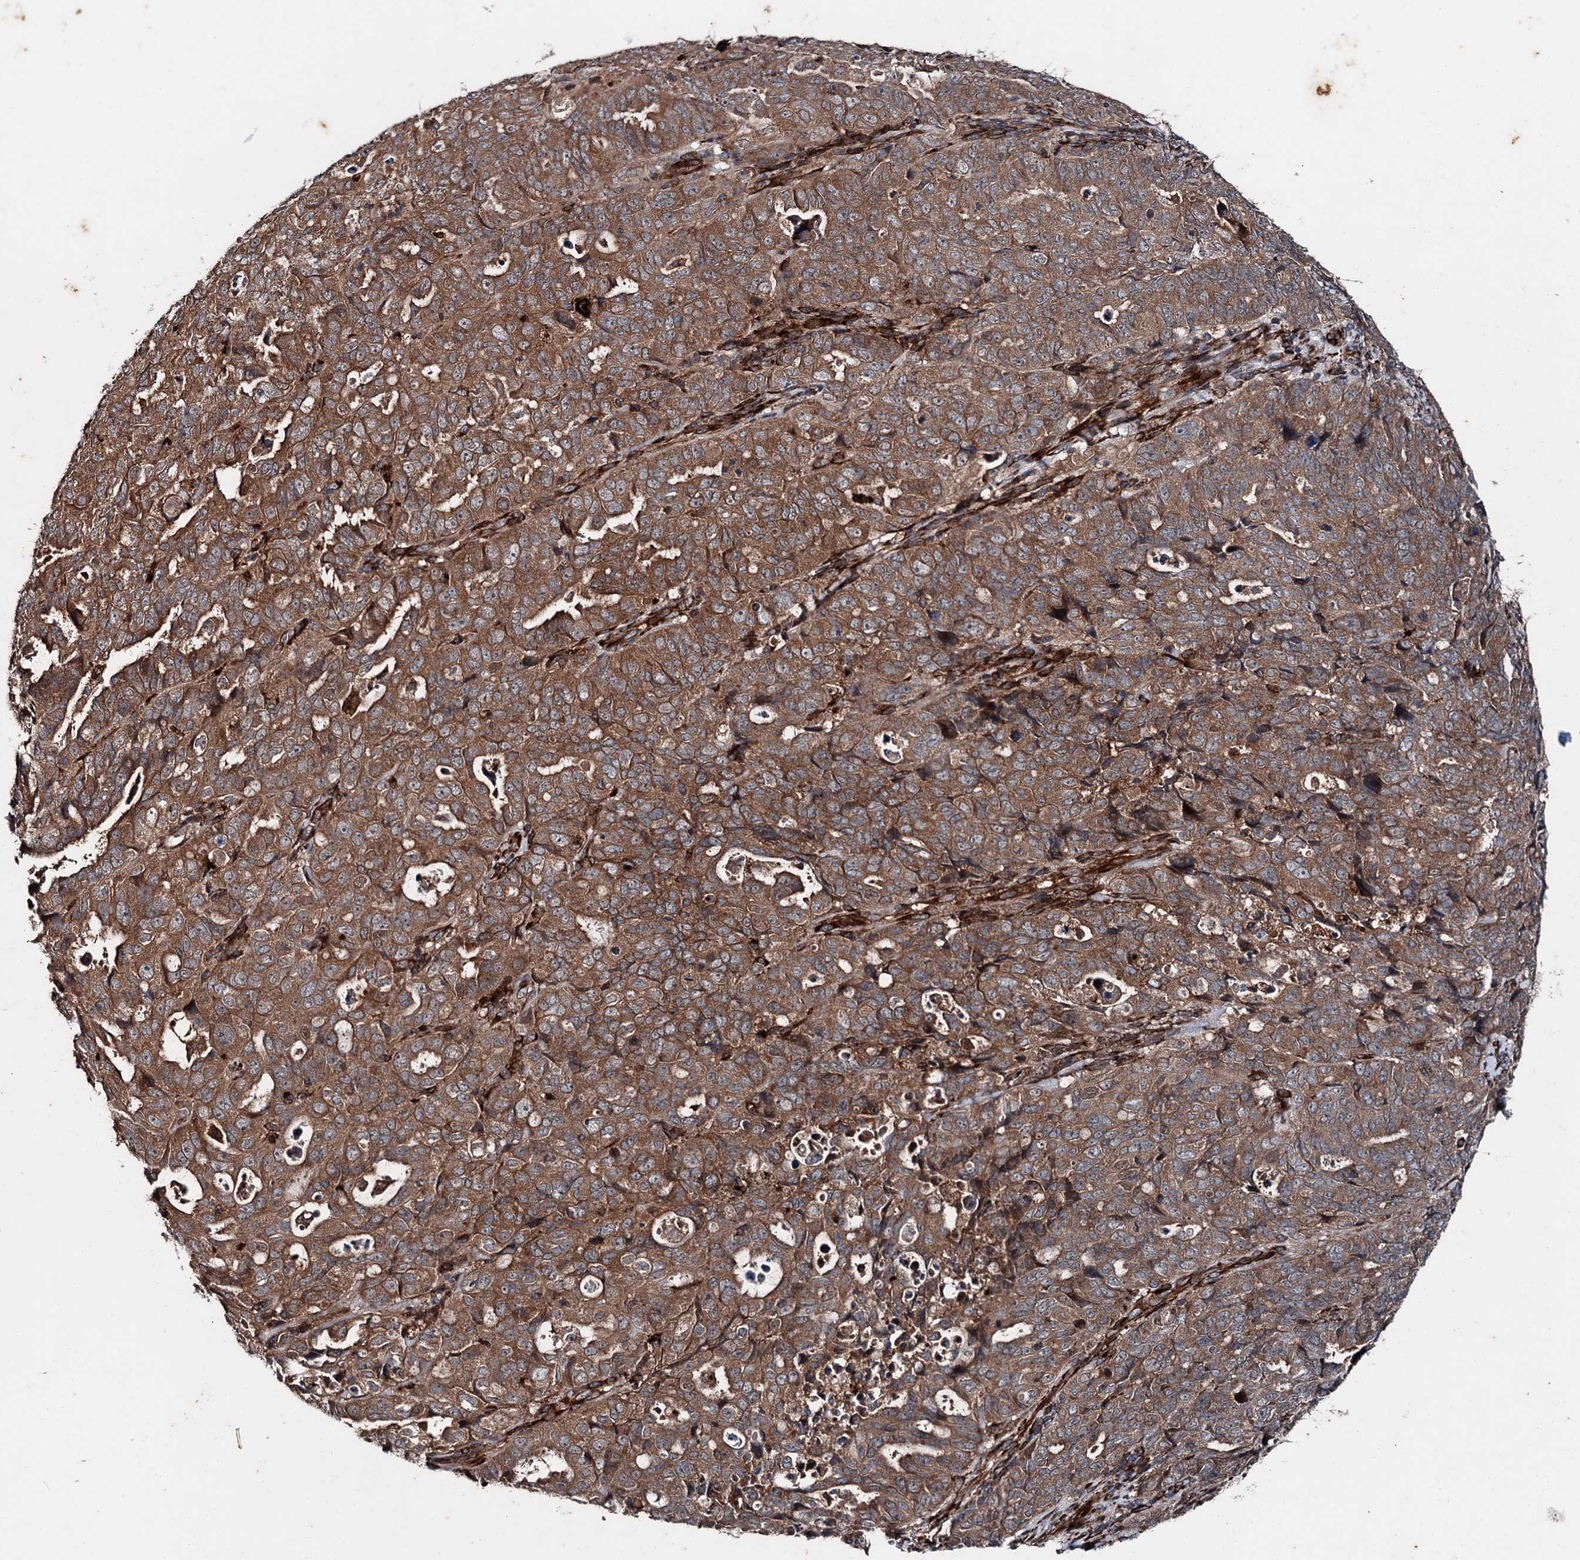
{"staining": {"intensity": "strong", "quantity": ">75%", "location": "cytoplasmic/membranous"}, "tissue": "endometrial cancer", "cell_type": "Tumor cells", "image_type": "cancer", "snomed": [{"axis": "morphology", "description": "Adenocarcinoma, NOS"}, {"axis": "topography", "description": "Endometrium"}], "caption": "Immunohistochemistry staining of endometrial cancer (adenocarcinoma), which demonstrates high levels of strong cytoplasmic/membranous positivity in about >75% of tumor cells indicating strong cytoplasmic/membranous protein positivity. The staining was performed using DAB (brown) for protein detection and nuclei were counterstained in hematoxylin (blue).", "gene": "DDIAS", "patient": {"sex": "female", "age": 65}}